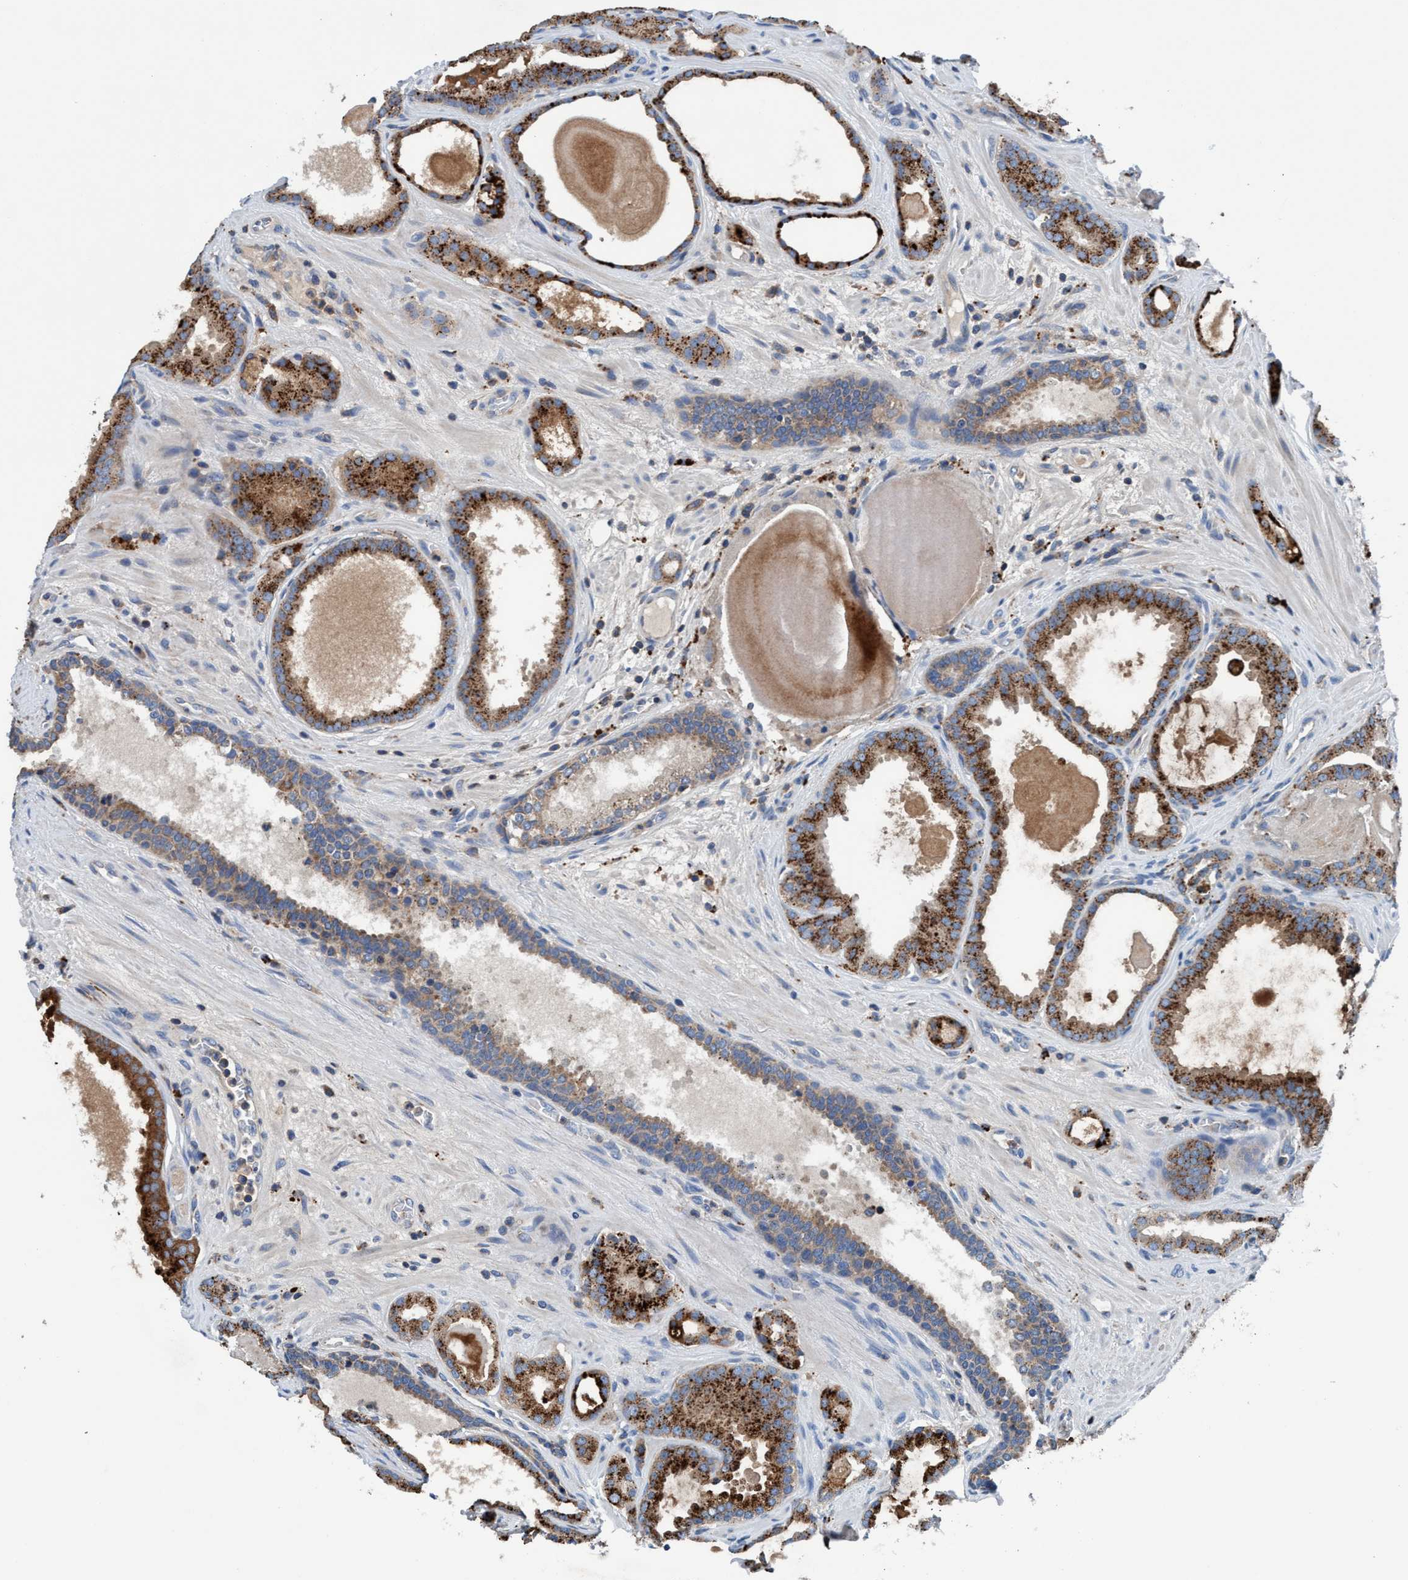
{"staining": {"intensity": "moderate", "quantity": ">75%", "location": "cytoplasmic/membranous"}, "tissue": "prostate cancer", "cell_type": "Tumor cells", "image_type": "cancer", "snomed": [{"axis": "morphology", "description": "Adenocarcinoma, High grade"}, {"axis": "topography", "description": "Prostate"}], "caption": "Immunohistochemical staining of human prostate adenocarcinoma (high-grade) demonstrates medium levels of moderate cytoplasmic/membranous staining in about >75% of tumor cells.", "gene": "ENDOG", "patient": {"sex": "male", "age": 60}}